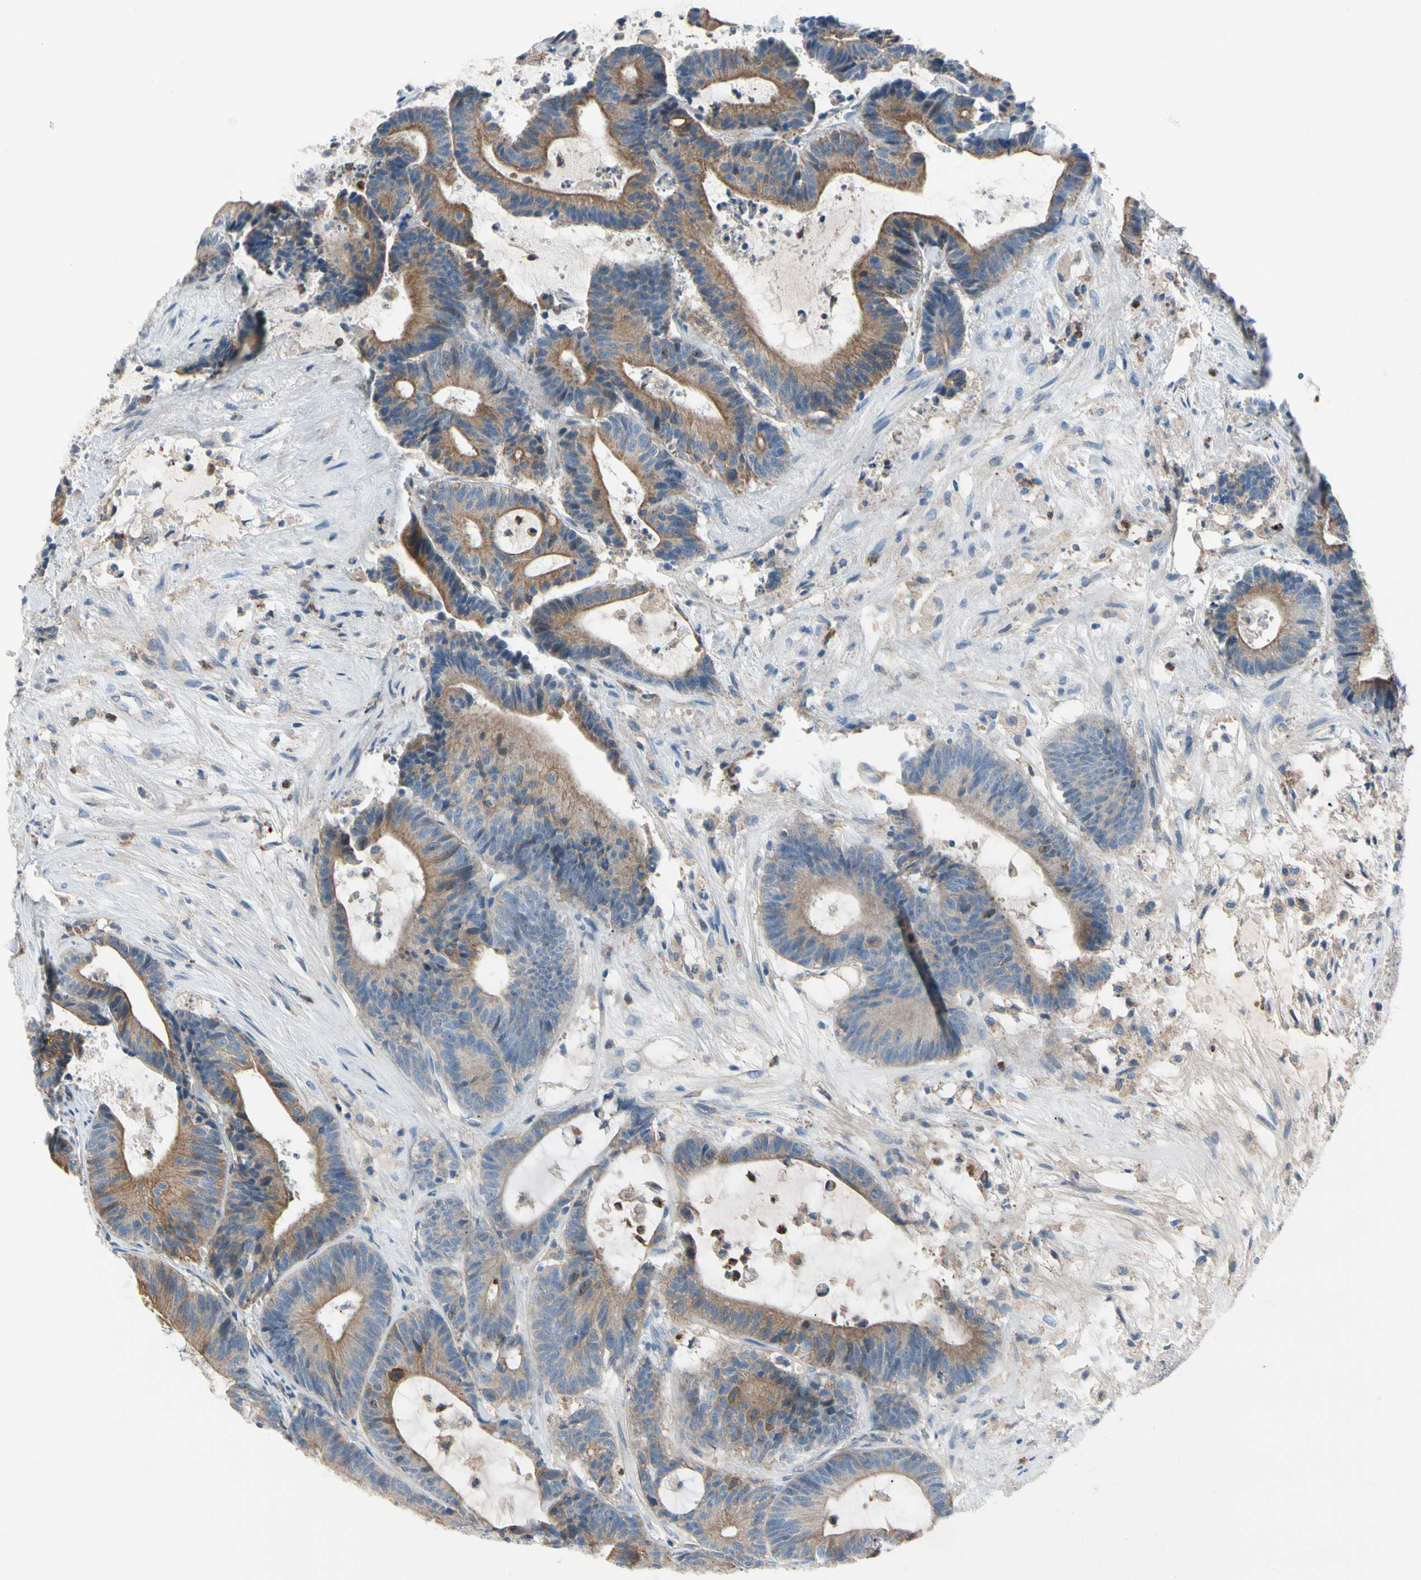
{"staining": {"intensity": "moderate", "quantity": ">75%", "location": "cytoplasmic/membranous"}, "tissue": "colorectal cancer", "cell_type": "Tumor cells", "image_type": "cancer", "snomed": [{"axis": "morphology", "description": "Adenocarcinoma, NOS"}, {"axis": "topography", "description": "Colon"}], "caption": "Approximately >75% of tumor cells in adenocarcinoma (colorectal) demonstrate moderate cytoplasmic/membranous protein positivity as visualized by brown immunohistochemical staining.", "gene": "HJURP", "patient": {"sex": "female", "age": 84}}